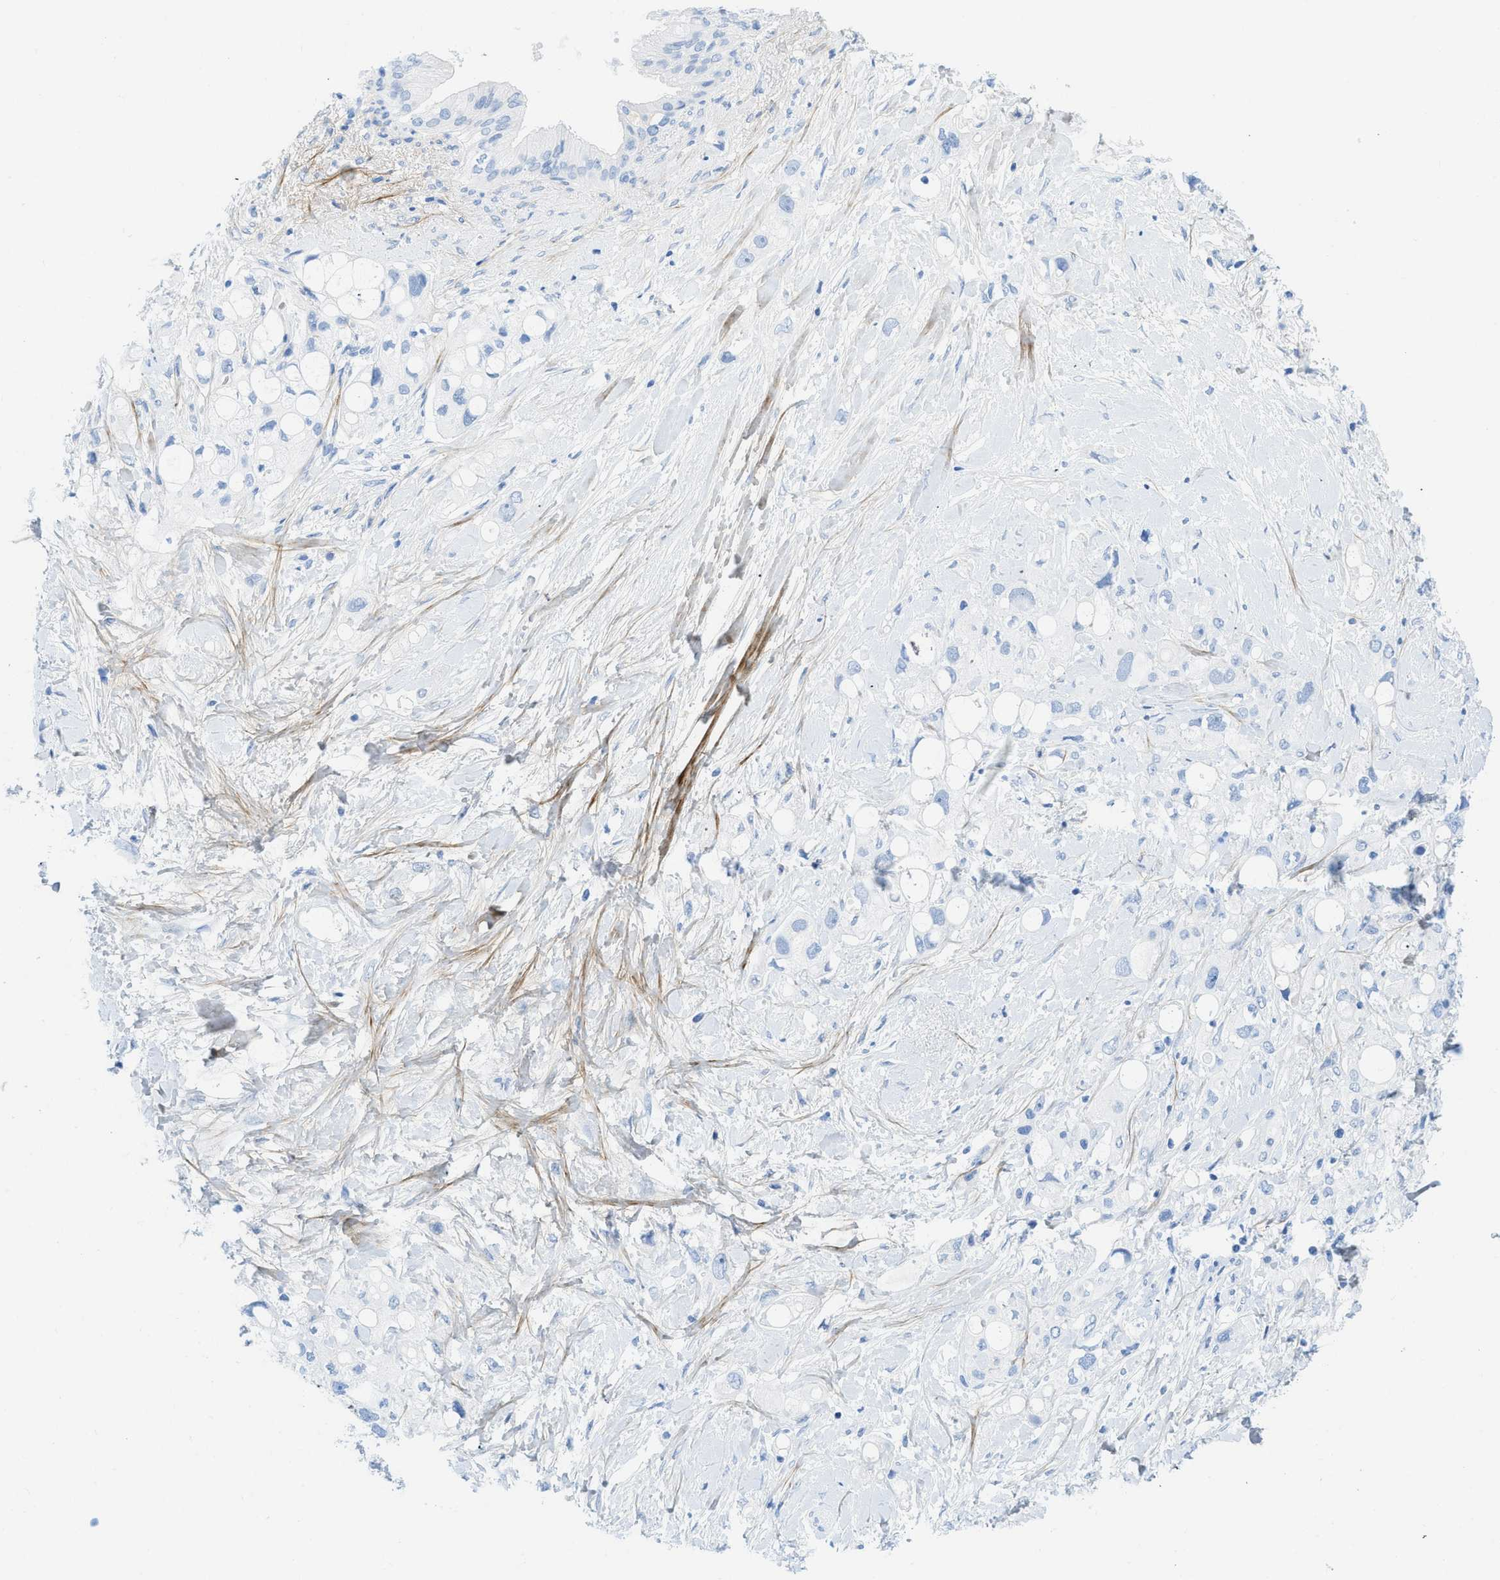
{"staining": {"intensity": "negative", "quantity": "none", "location": "none"}, "tissue": "pancreatic cancer", "cell_type": "Tumor cells", "image_type": "cancer", "snomed": [{"axis": "morphology", "description": "Adenocarcinoma, NOS"}, {"axis": "topography", "description": "Pancreas"}], "caption": "An immunohistochemistry micrograph of pancreatic cancer (adenocarcinoma) is shown. There is no staining in tumor cells of pancreatic cancer (adenocarcinoma). (Brightfield microscopy of DAB immunohistochemistry (IHC) at high magnification).", "gene": "COL3A1", "patient": {"sex": "female", "age": 56}}